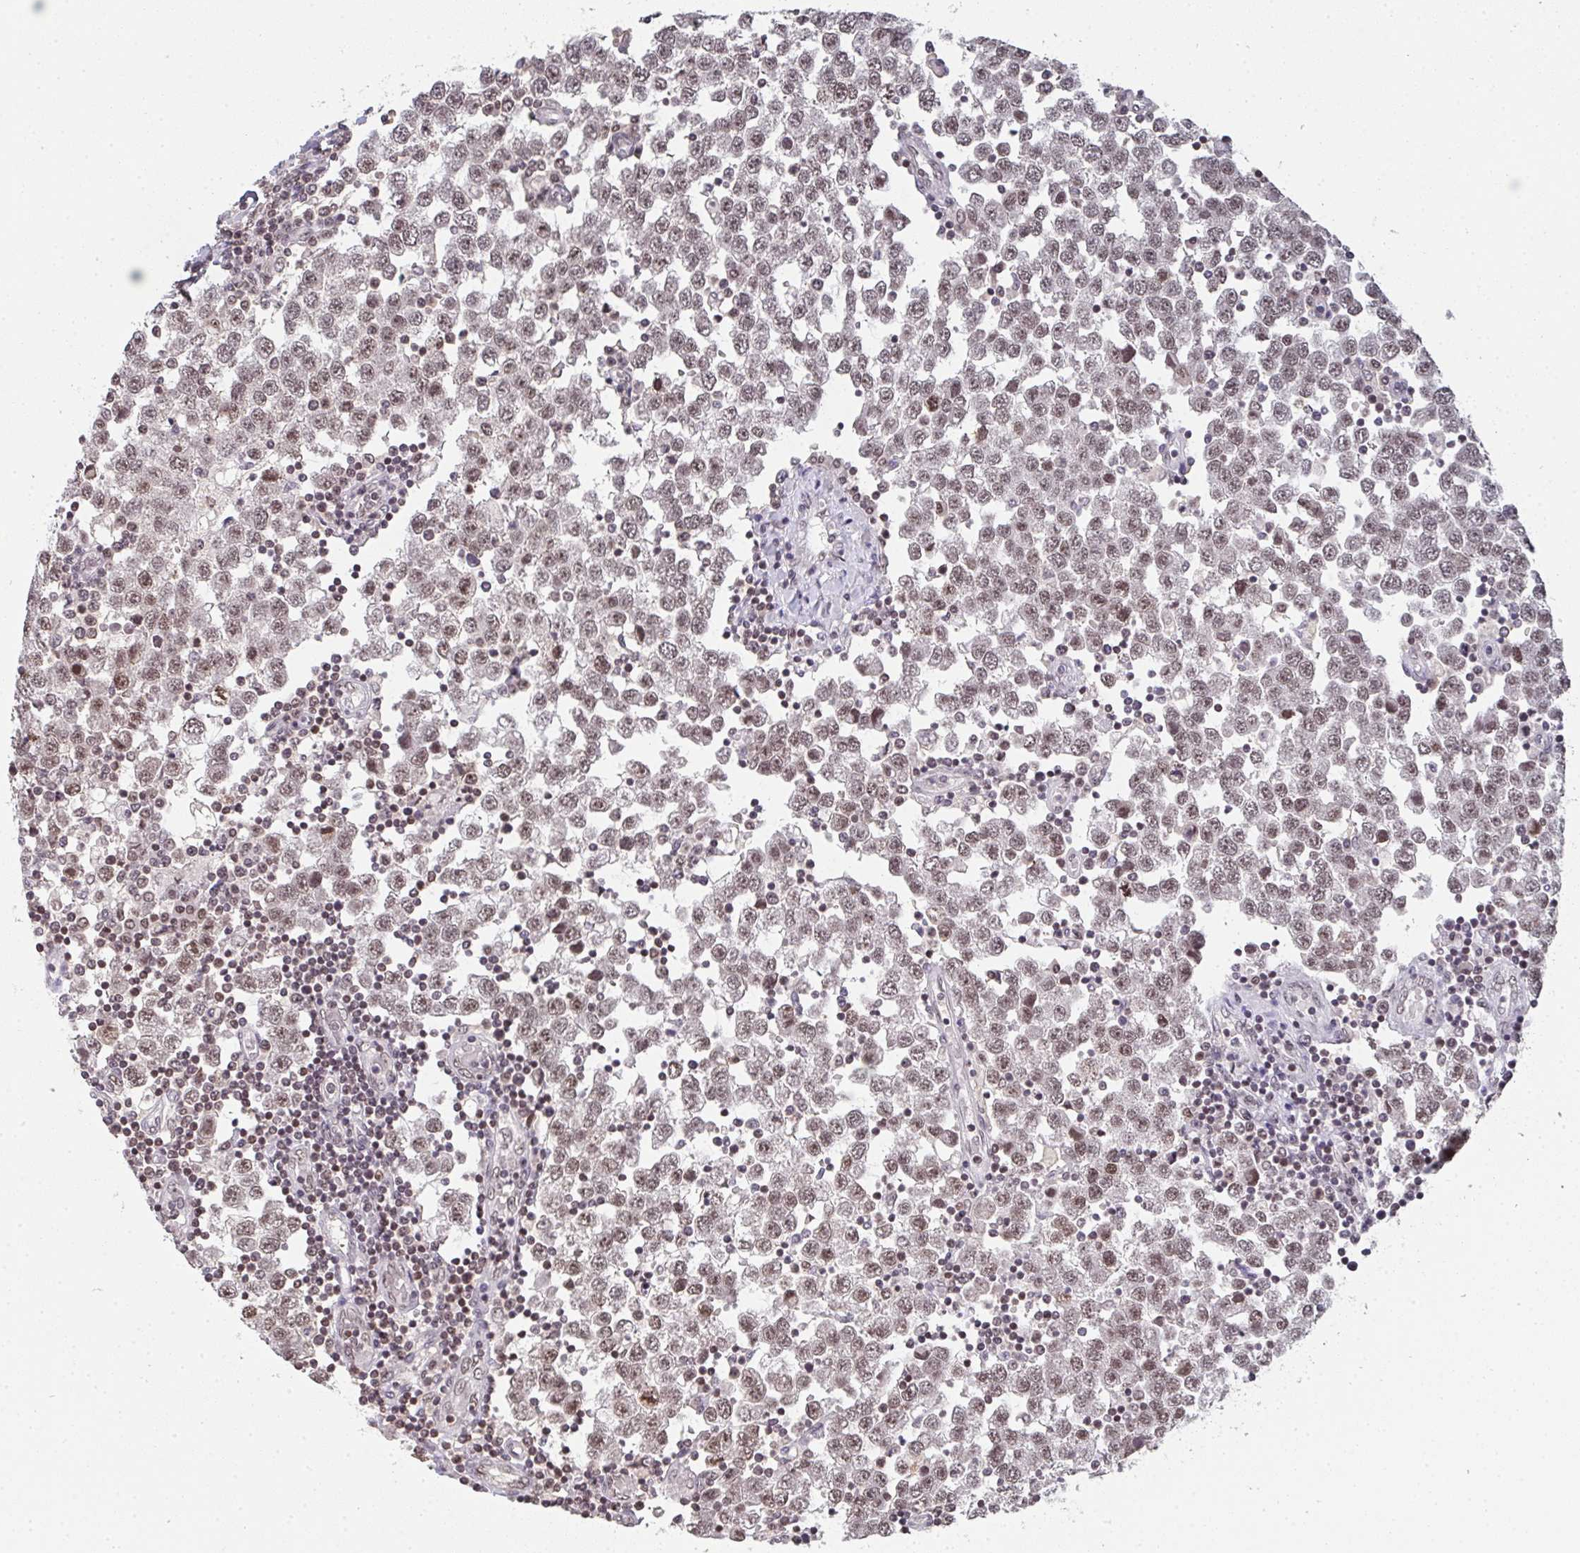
{"staining": {"intensity": "moderate", "quantity": ">75%", "location": "nuclear"}, "tissue": "testis cancer", "cell_type": "Tumor cells", "image_type": "cancer", "snomed": [{"axis": "morphology", "description": "Seminoma, NOS"}, {"axis": "topography", "description": "Testis"}], "caption": "A brown stain shows moderate nuclear expression of a protein in human testis seminoma tumor cells.", "gene": "DKC1", "patient": {"sex": "male", "age": 34}}